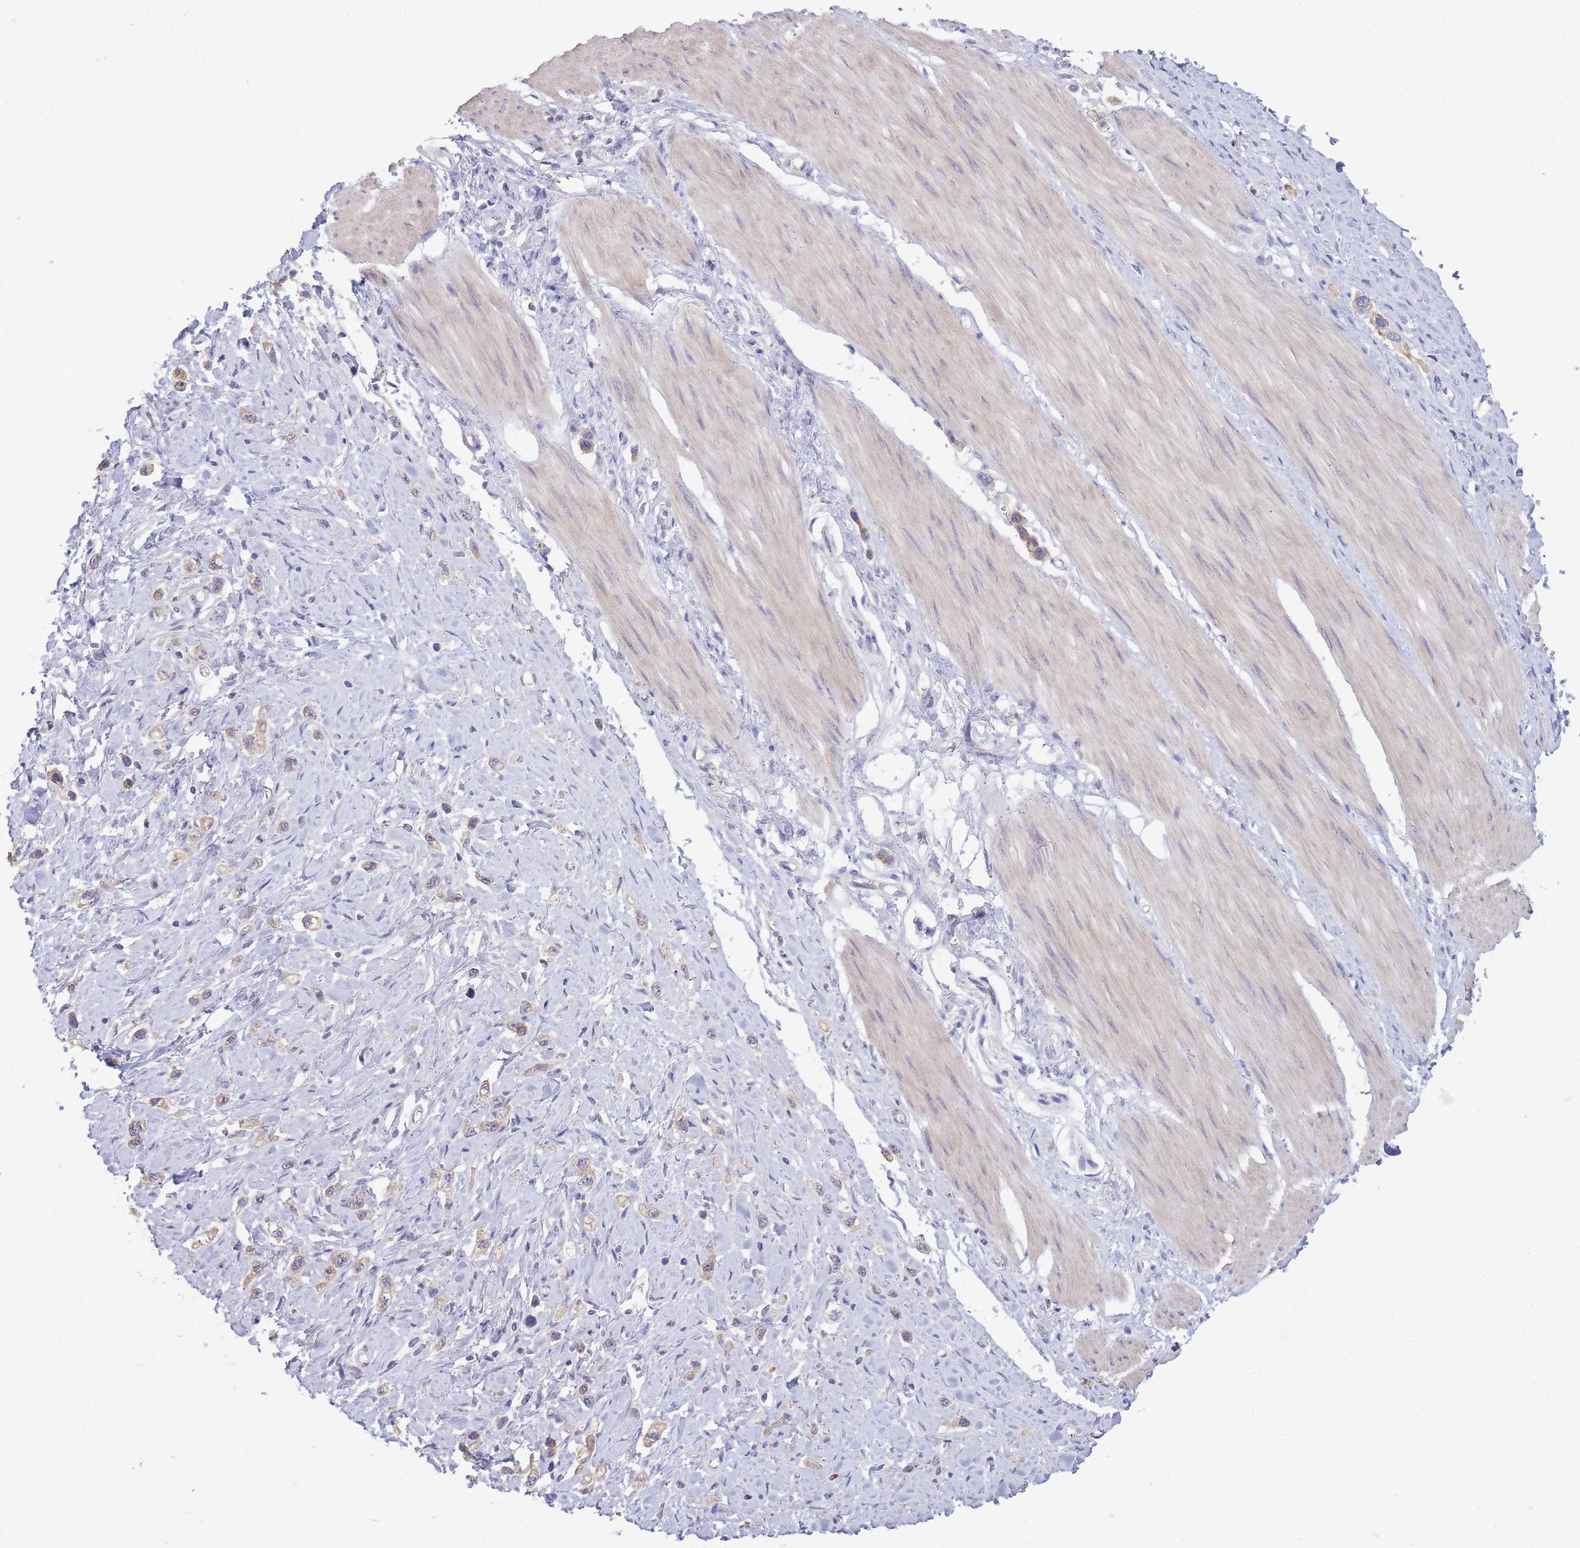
{"staining": {"intensity": "weak", "quantity": "25%-75%", "location": "cytoplasmic/membranous"}, "tissue": "stomach cancer", "cell_type": "Tumor cells", "image_type": "cancer", "snomed": [{"axis": "morphology", "description": "Adenocarcinoma, NOS"}, {"axis": "topography", "description": "Stomach"}], "caption": "Weak cytoplasmic/membranous protein expression is appreciated in about 25%-75% of tumor cells in stomach cancer.", "gene": "TRIM61", "patient": {"sex": "female", "age": 65}}